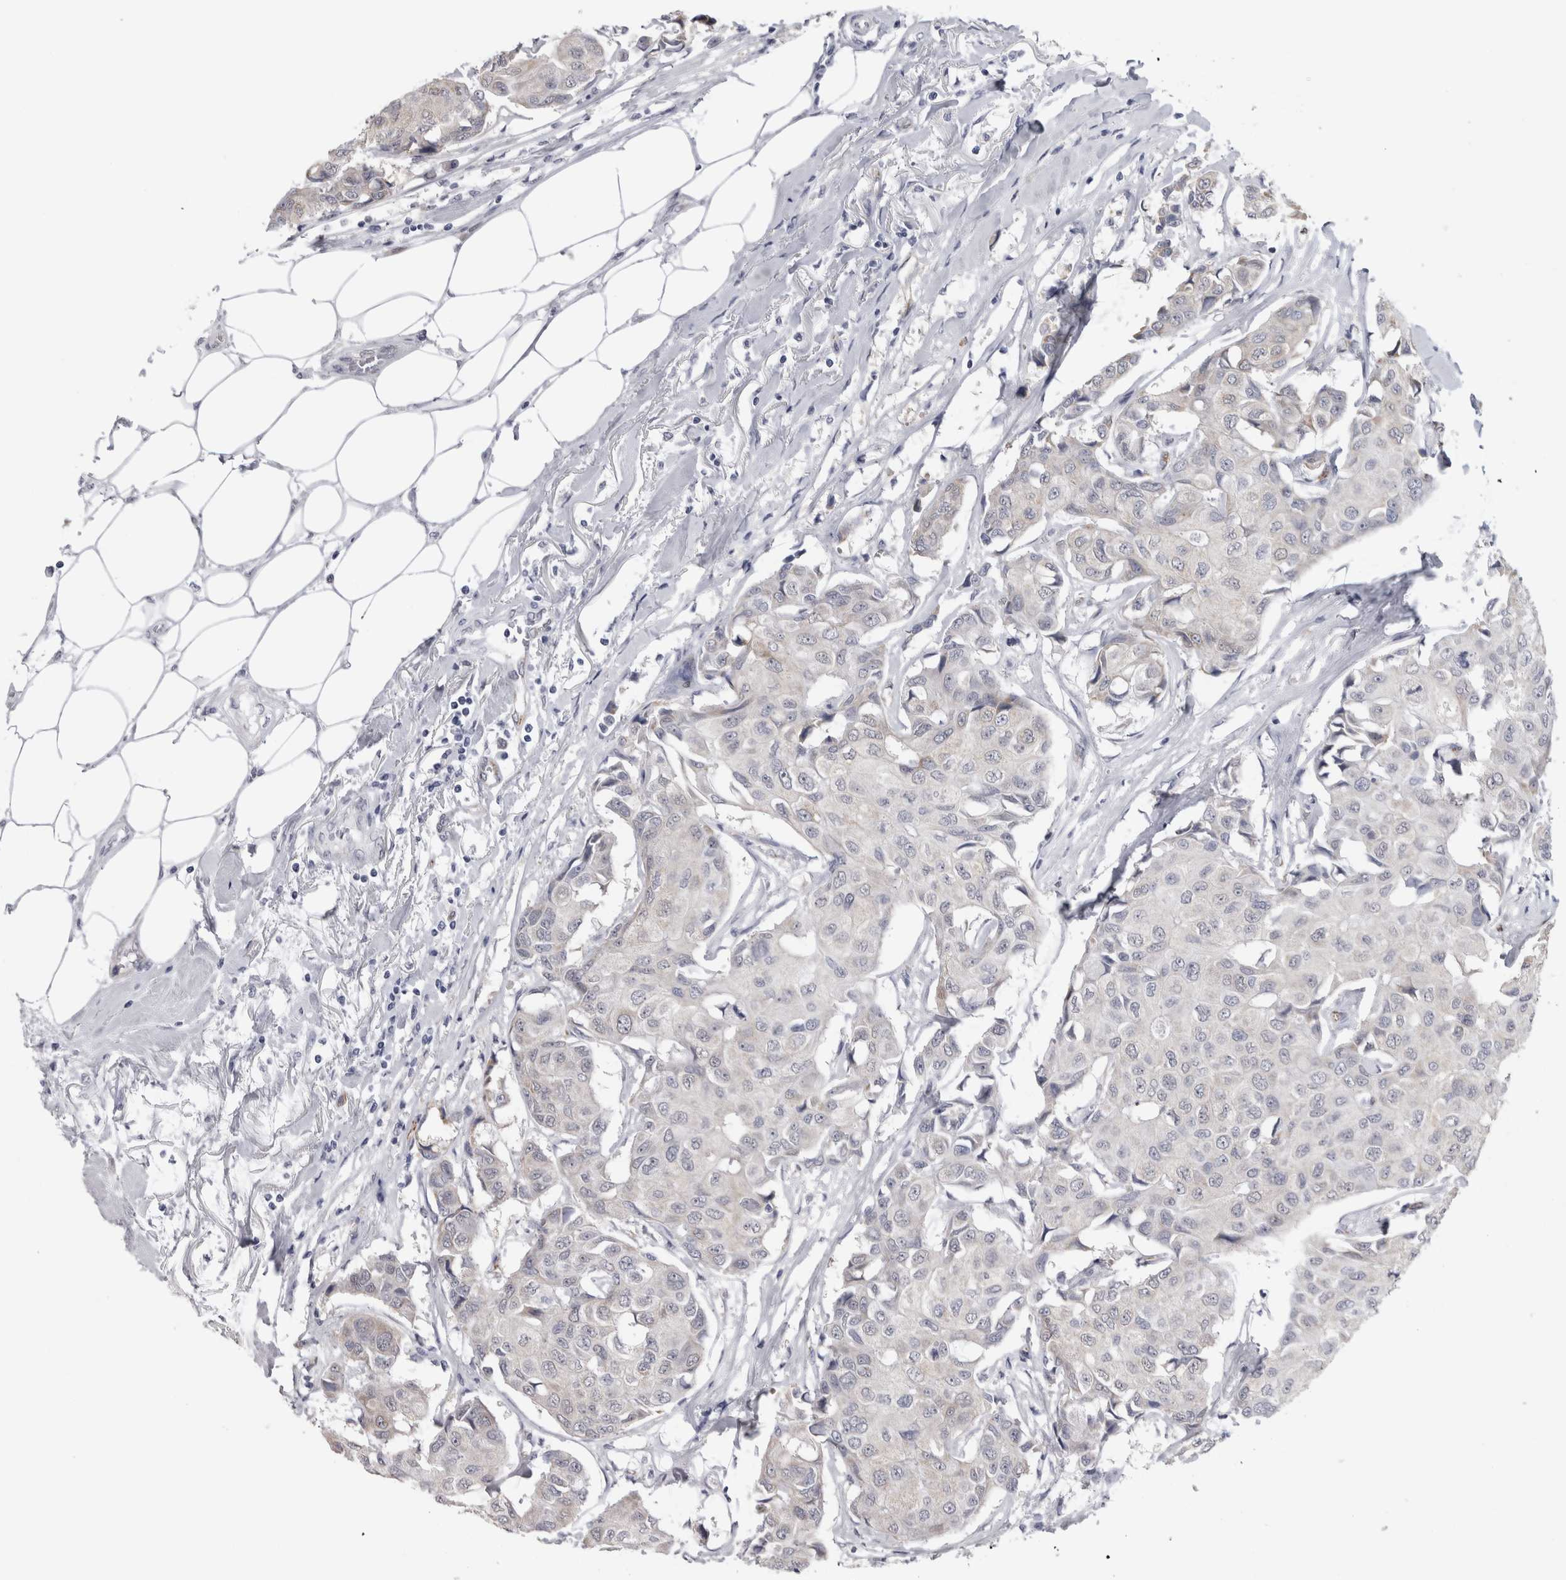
{"staining": {"intensity": "negative", "quantity": "none", "location": "none"}, "tissue": "breast cancer", "cell_type": "Tumor cells", "image_type": "cancer", "snomed": [{"axis": "morphology", "description": "Duct carcinoma"}, {"axis": "topography", "description": "Breast"}], "caption": "A high-resolution image shows immunohistochemistry (IHC) staining of breast intraductal carcinoma, which shows no significant expression in tumor cells.", "gene": "ACOT7", "patient": {"sex": "female", "age": 80}}